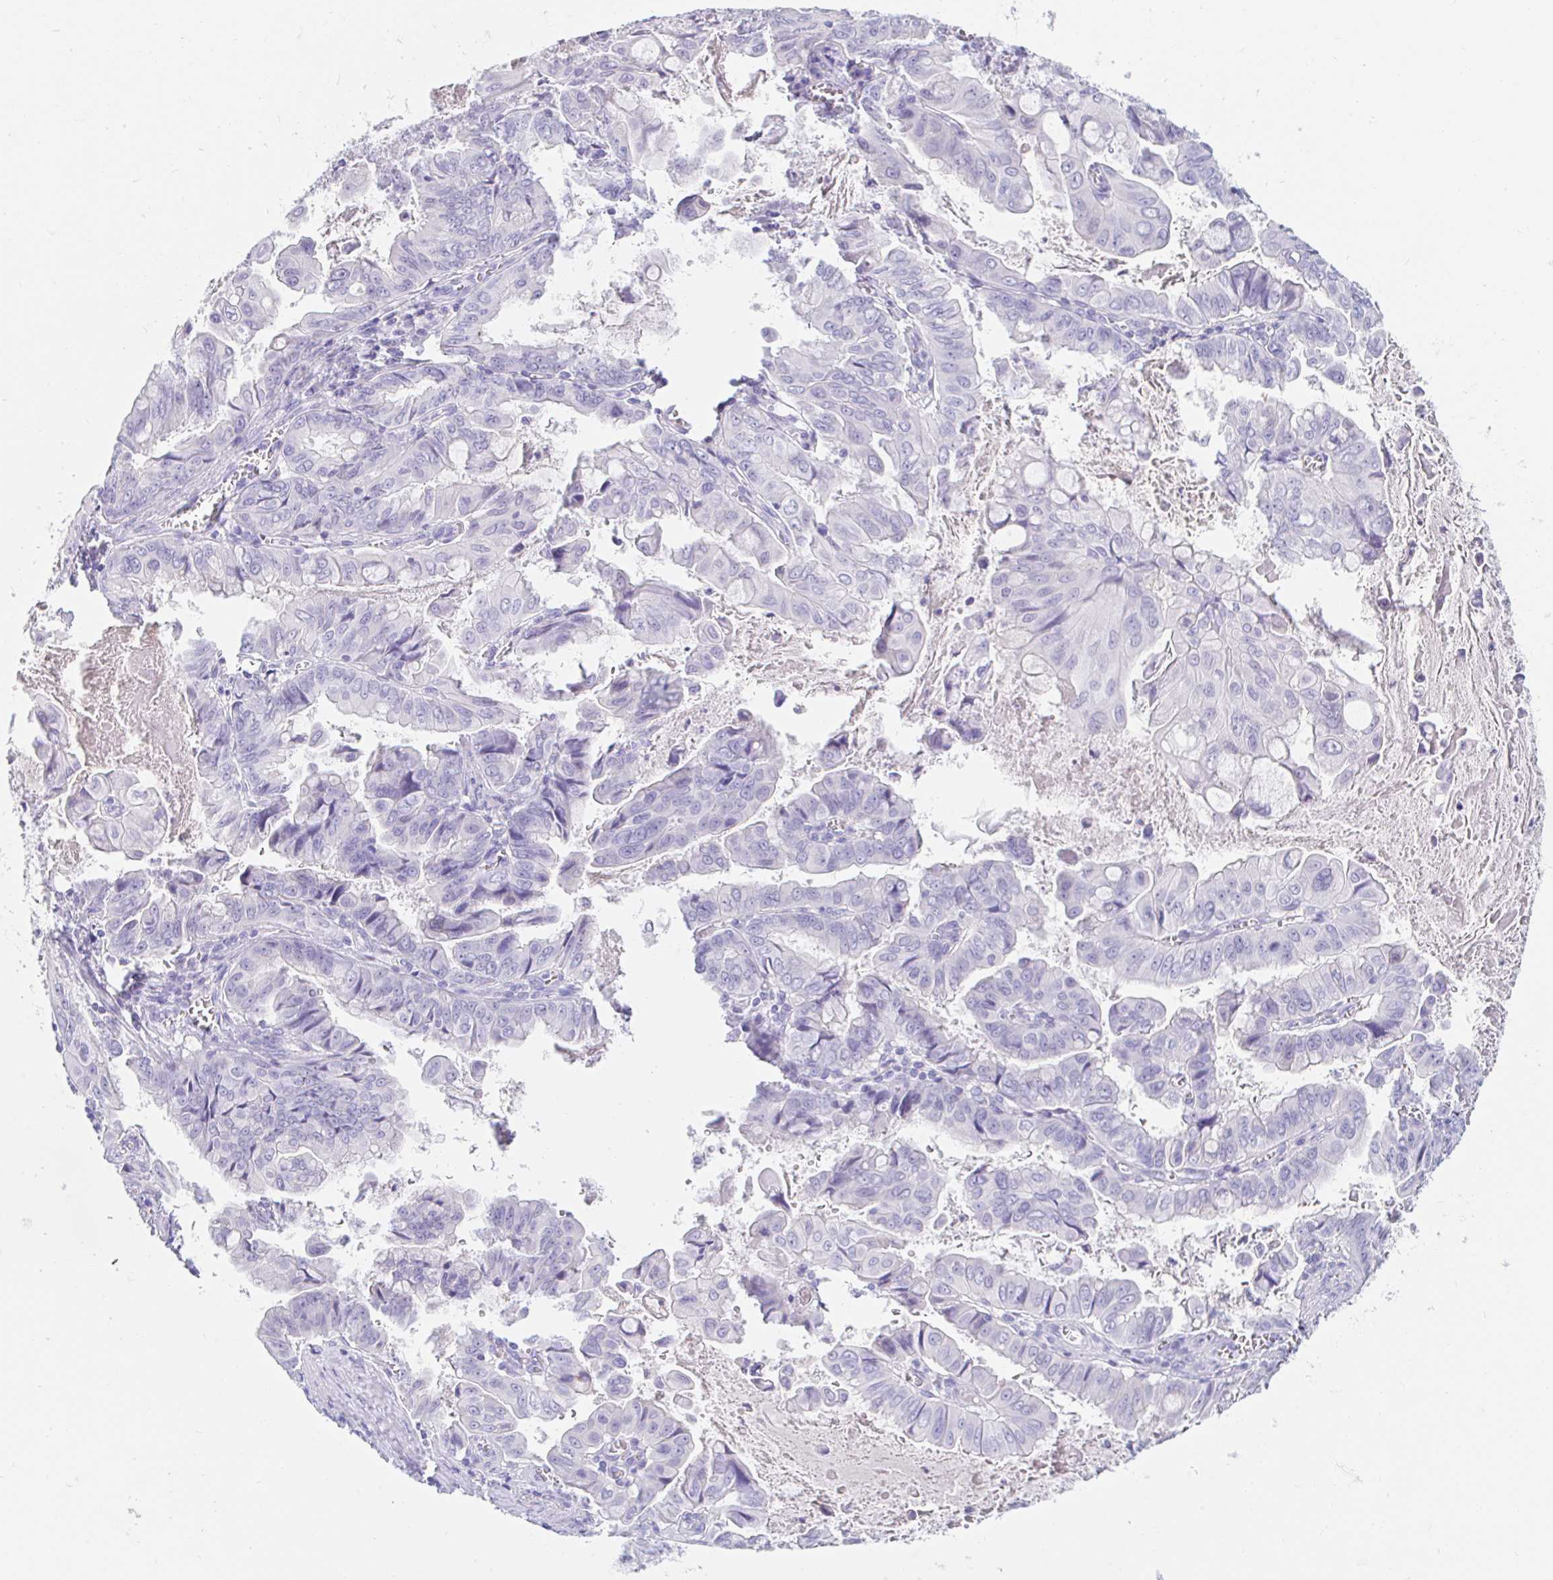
{"staining": {"intensity": "negative", "quantity": "none", "location": "none"}, "tissue": "stomach cancer", "cell_type": "Tumor cells", "image_type": "cancer", "snomed": [{"axis": "morphology", "description": "Adenocarcinoma, NOS"}, {"axis": "topography", "description": "Stomach, upper"}], "caption": "Immunohistochemistry image of human stomach cancer stained for a protein (brown), which demonstrates no positivity in tumor cells.", "gene": "TEX44", "patient": {"sex": "male", "age": 80}}